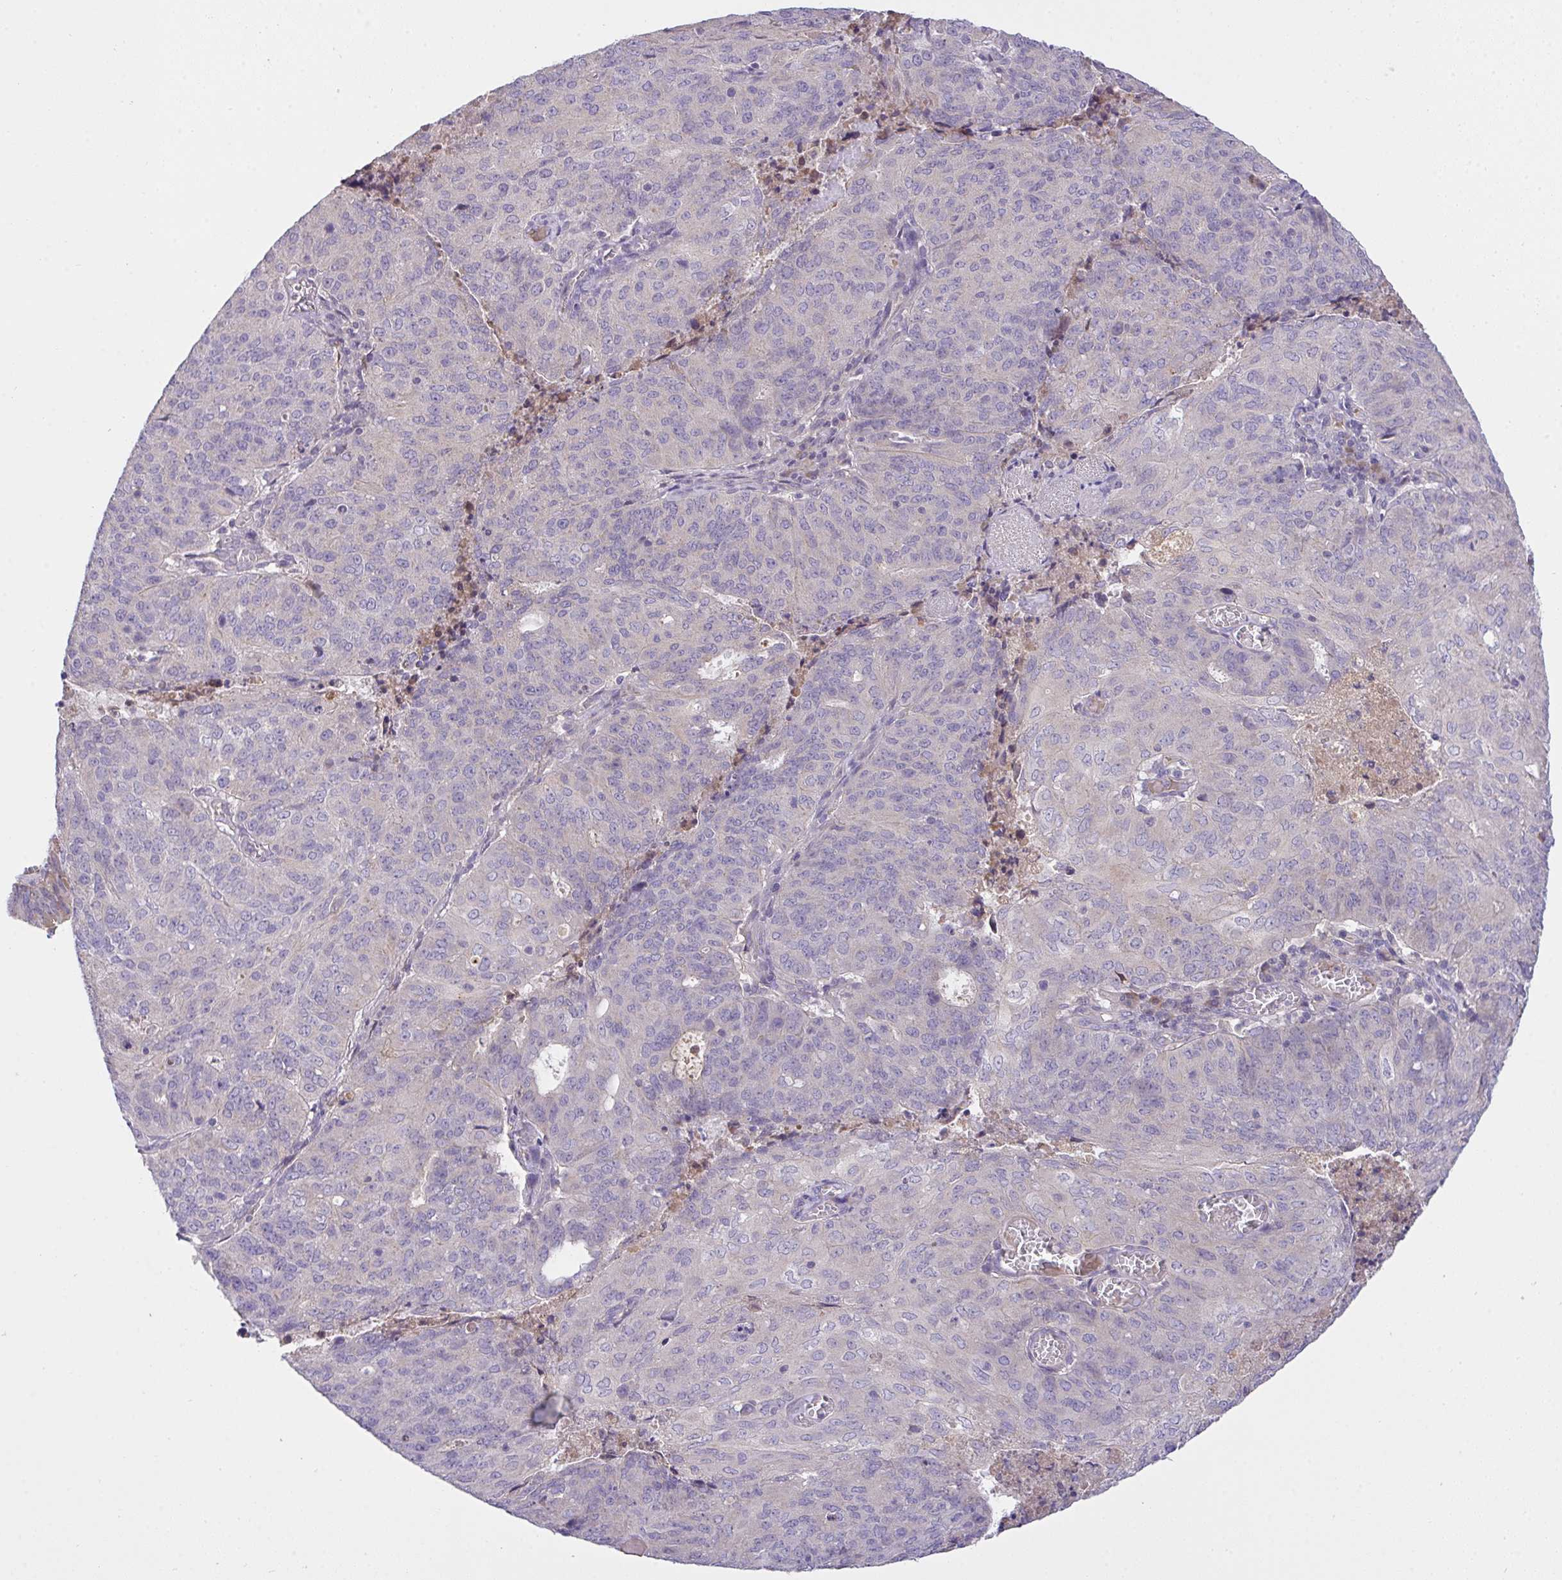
{"staining": {"intensity": "negative", "quantity": "none", "location": "none"}, "tissue": "endometrial cancer", "cell_type": "Tumor cells", "image_type": "cancer", "snomed": [{"axis": "morphology", "description": "Adenocarcinoma, NOS"}, {"axis": "topography", "description": "Endometrium"}], "caption": "The immunohistochemistry (IHC) micrograph has no significant expression in tumor cells of endometrial adenocarcinoma tissue.", "gene": "ZNF581", "patient": {"sex": "female", "age": 82}}